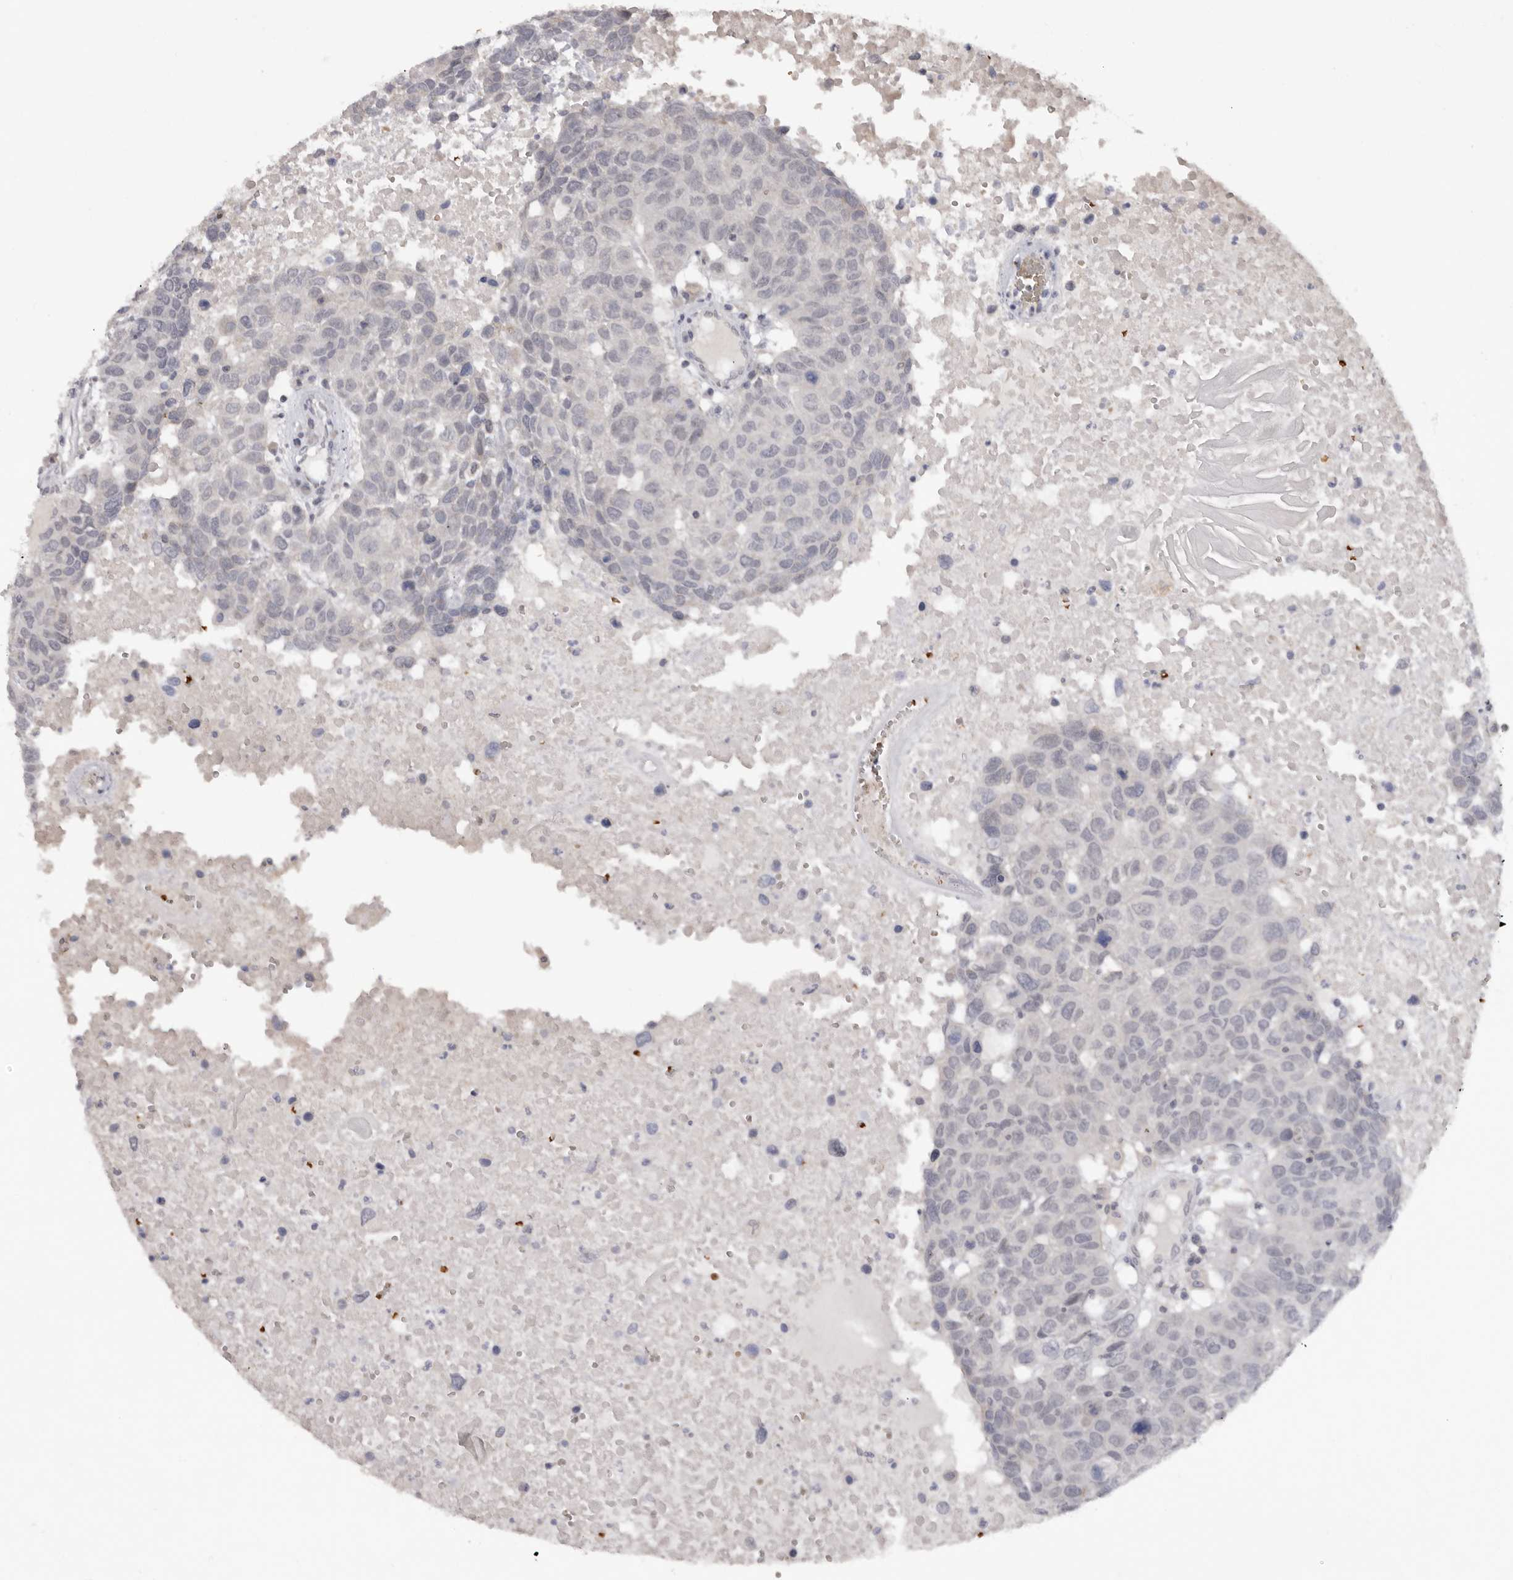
{"staining": {"intensity": "negative", "quantity": "none", "location": "none"}, "tissue": "head and neck cancer", "cell_type": "Tumor cells", "image_type": "cancer", "snomed": [{"axis": "morphology", "description": "Squamous cell carcinoma, NOS"}, {"axis": "topography", "description": "Head-Neck"}], "caption": "Tumor cells are negative for brown protein staining in head and neck cancer (squamous cell carcinoma).", "gene": "TNR", "patient": {"sex": "male", "age": 66}}